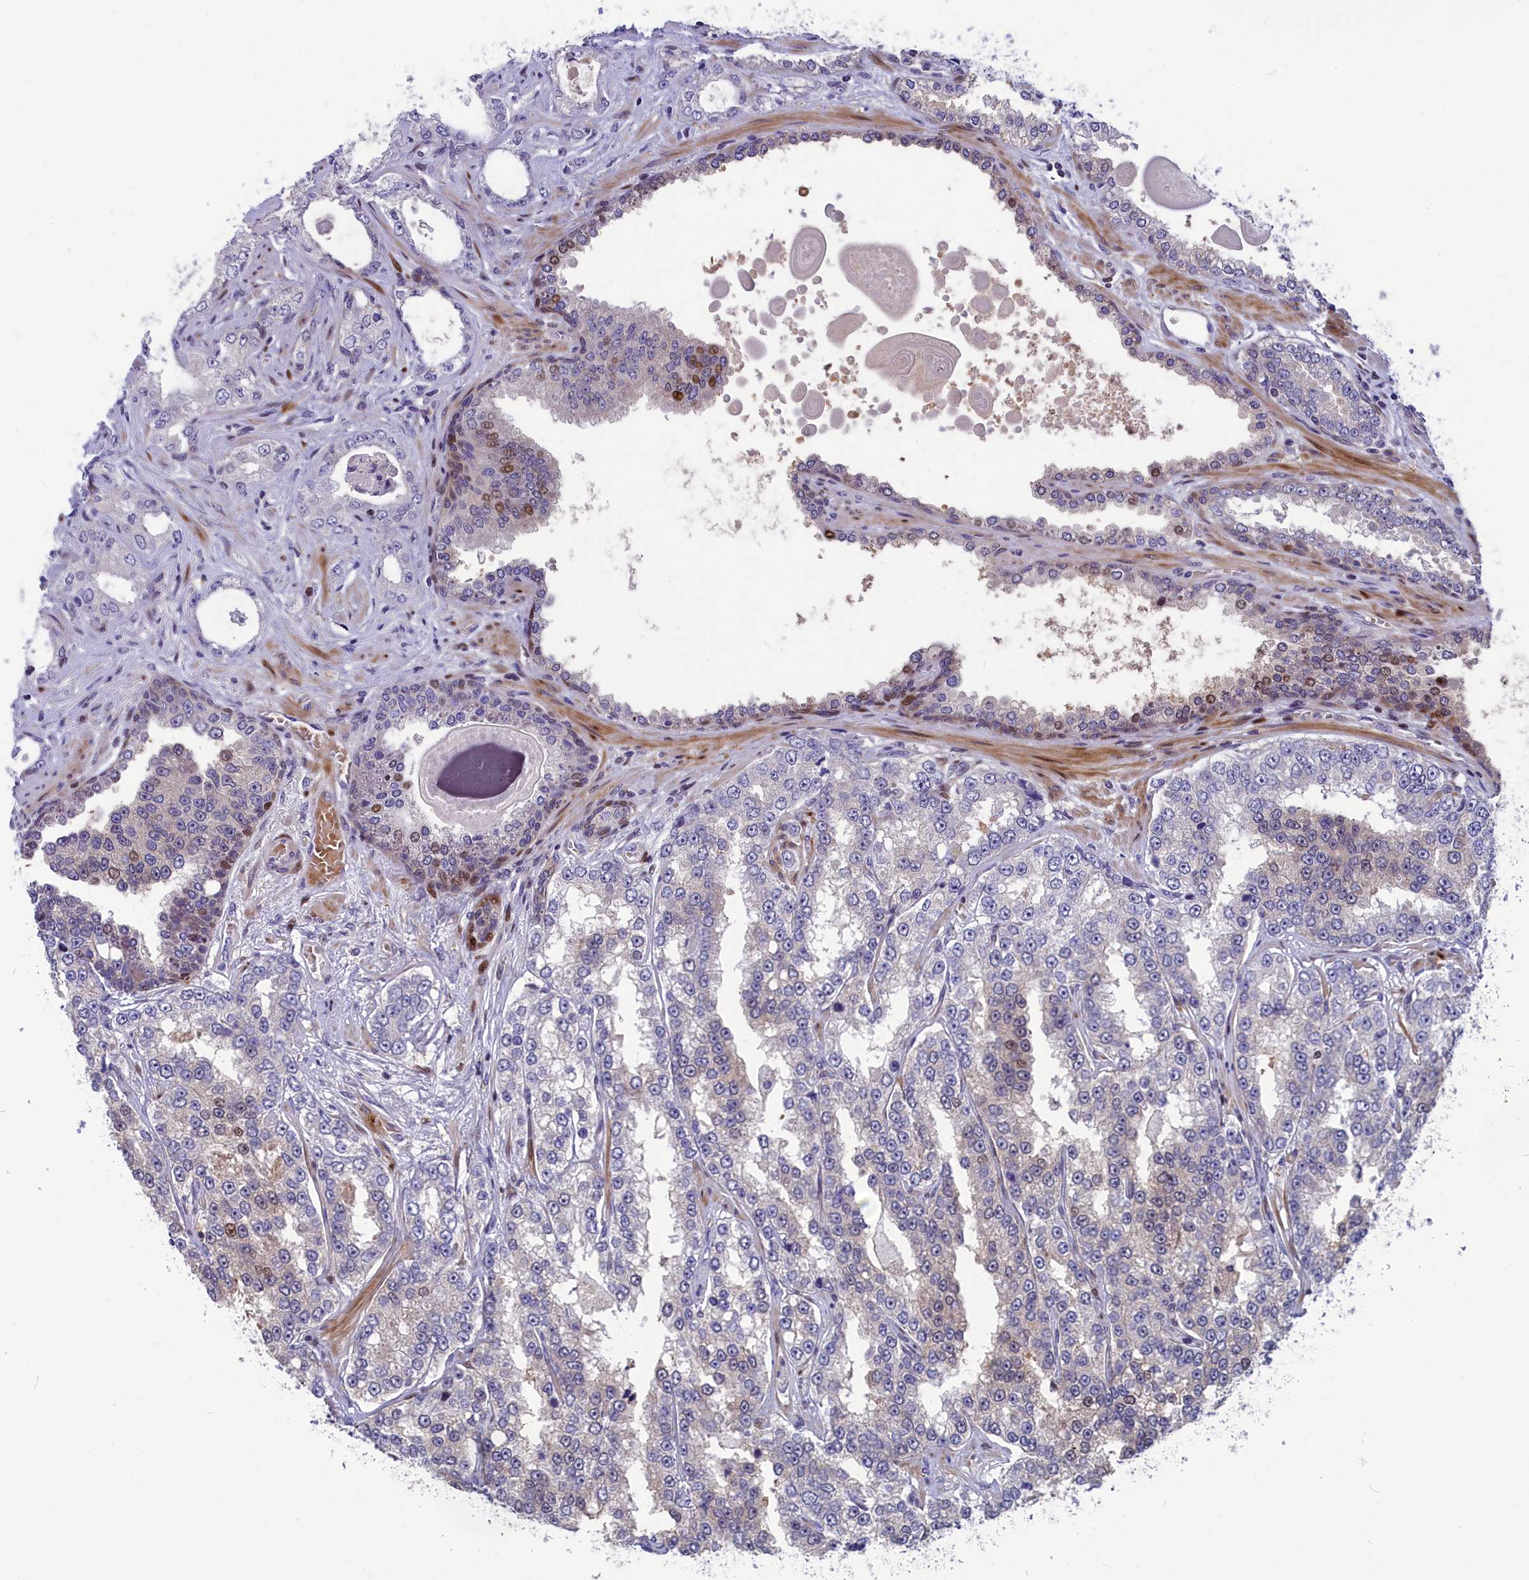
{"staining": {"intensity": "moderate", "quantity": "<25%", "location": "nuclear"}, "tissue": "prostate cancer", "cell_type": "Tumor cells", "image_type": "cancer", "snomed": [{"axis": "morphology", "description": "Normal tissue, NOS"}, {"axis": "morphology", "description": "Adenocarcinoma, High grade"}, {"axis": "topography", "description": "Prostate"}], "caption": "High-magnification brightfield microscopy of prostate high-grade adenocarcinoma stained with DAB (brown) and counterstained with hematoxylin (blue). tumor cells exhibit moderate nuclear staining is appreciated in about<25% of cells.", "gene": "NKPD1", "patient": {"sex": "male", "age": 83}}